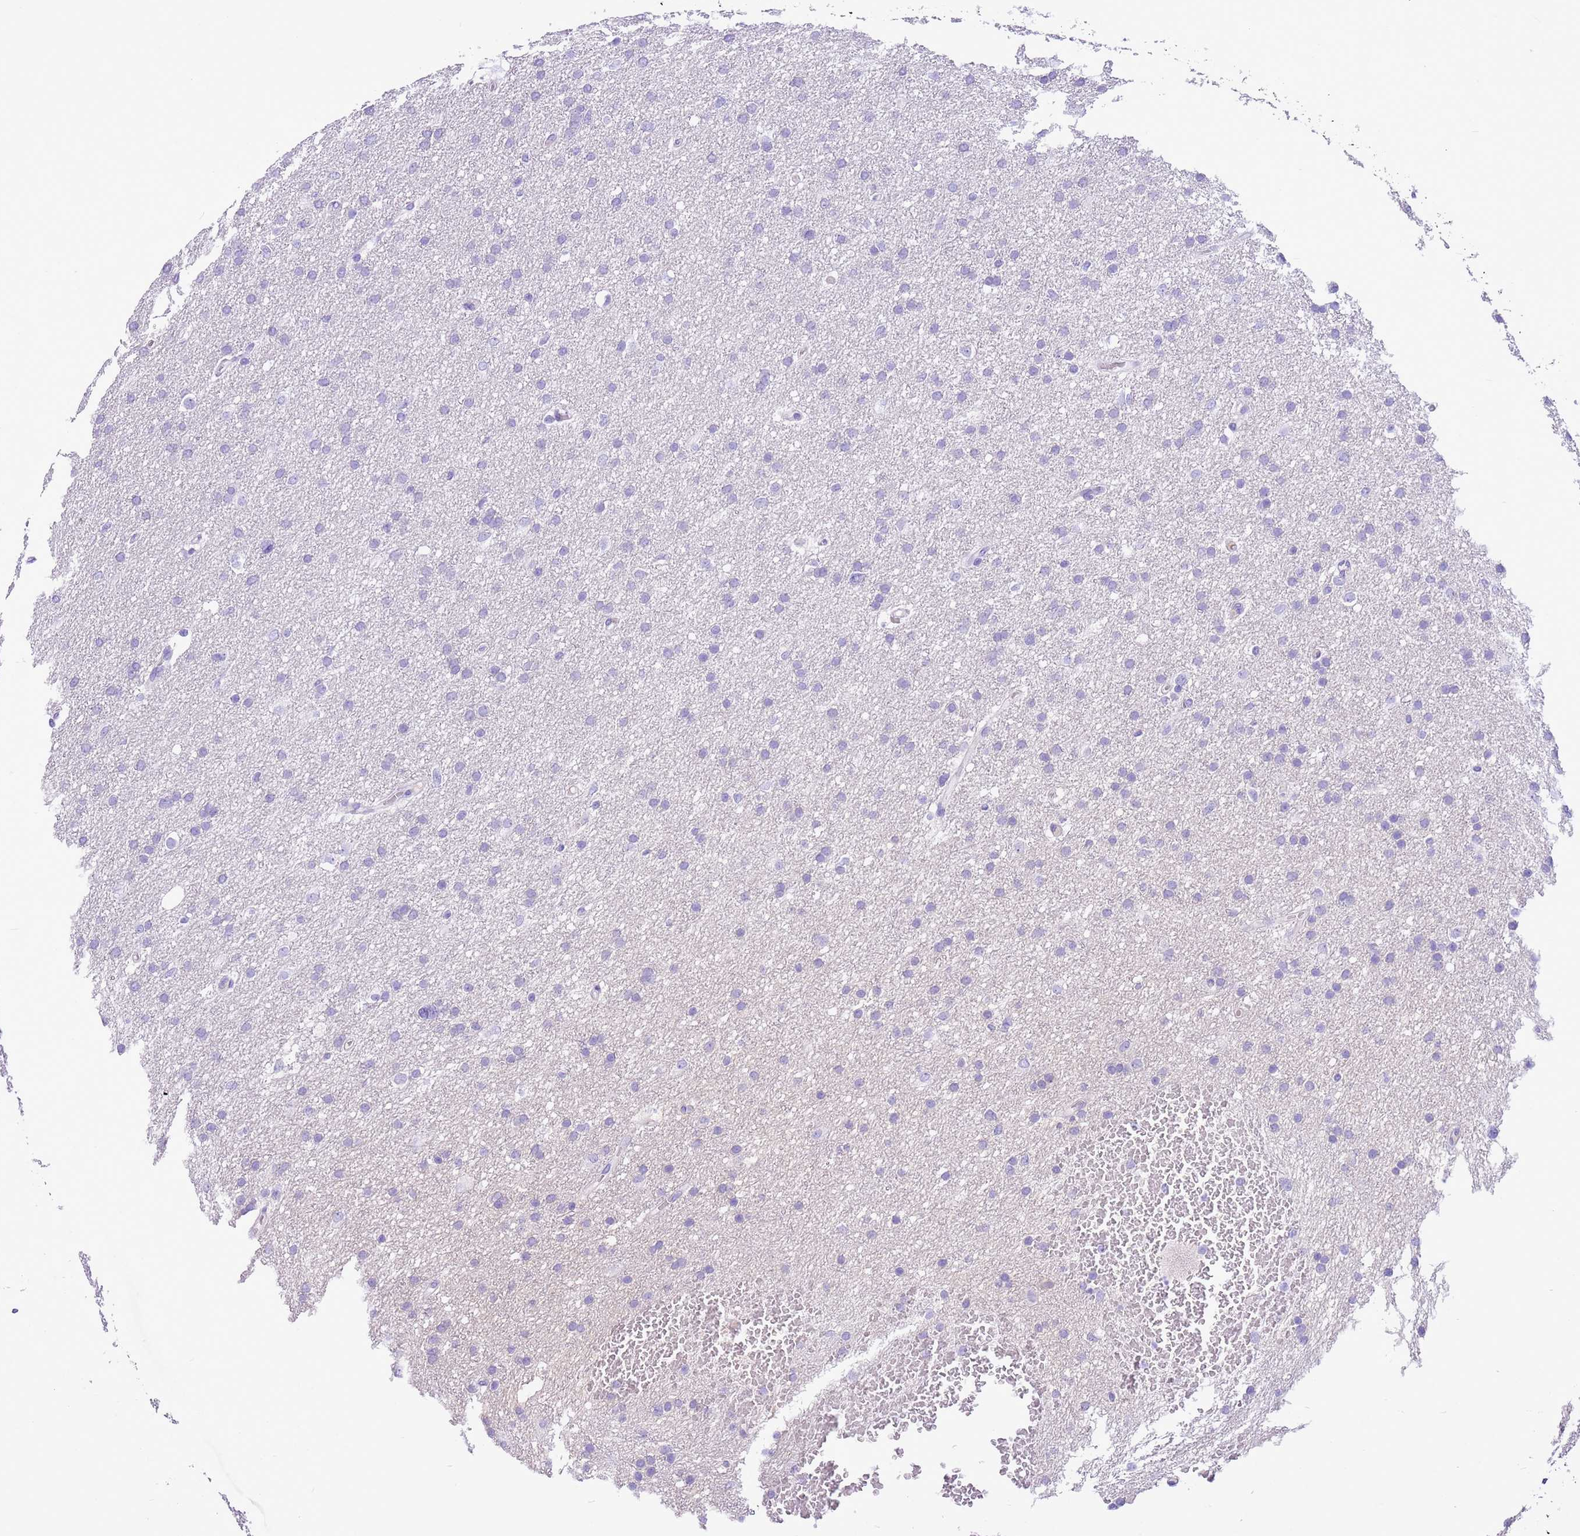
{"staining": {"intensity": "negative", "quantity": "none", "location": "none"}, "tissue": "glioma", "cell_type": "Tumor cells", "image_type": "cancer", "snomed": [{"axis": "morphology", "description": "Glioma, malignant, High grade"}, {"axis": "topography", "description": "Cerebral cortex"}], "caption": "Immunohistochemistry of human malignant glioma (high-grade) displays no positivity in tumor cells.", "gene": "TBC1D10B", "patient": {"sex": "female", "age": 36}}